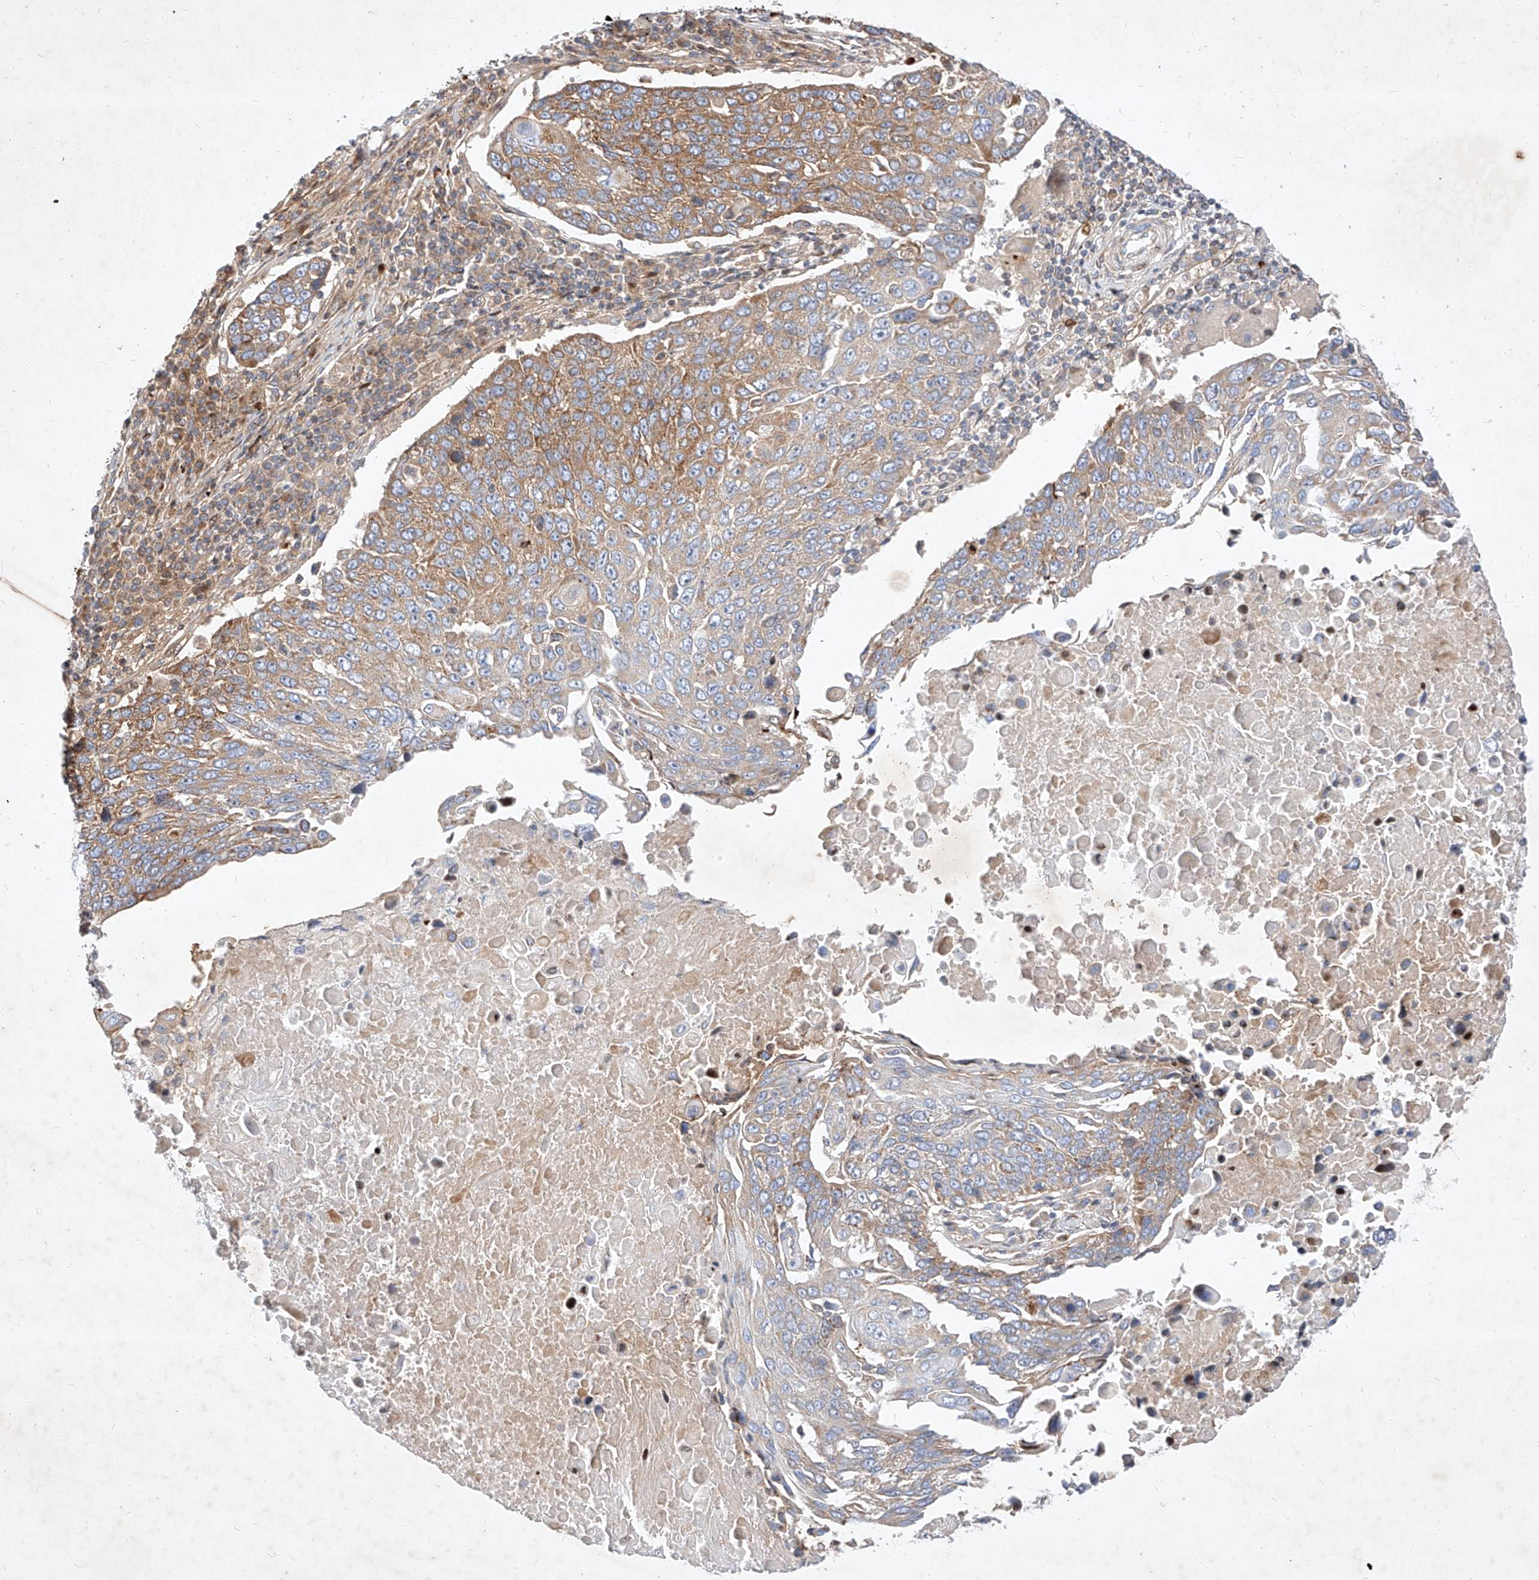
{"staining": {"intensity": "moderate", "quantity": "25%-75%", "location": "cytoplasmic/membranous"}, "tissue": "lung cancer", "cell_type": "Tumor cells", "image_type": "cancer", "snomed": [{"axis": "morphology", "description": "Squamous cell carcinoma, NOS"}, {"axis": "topography", "description": "Lung"}], "caption": "Squamous cell carcinoma (lung) stained with DAB immunohistochemistry shows medium levels of moderate cytoplasmic/membranous expression in approximately 25%-75% of tumor cells.", "gene": "OSGEPL1", "patient": {"sex": "male", "age": 66}}